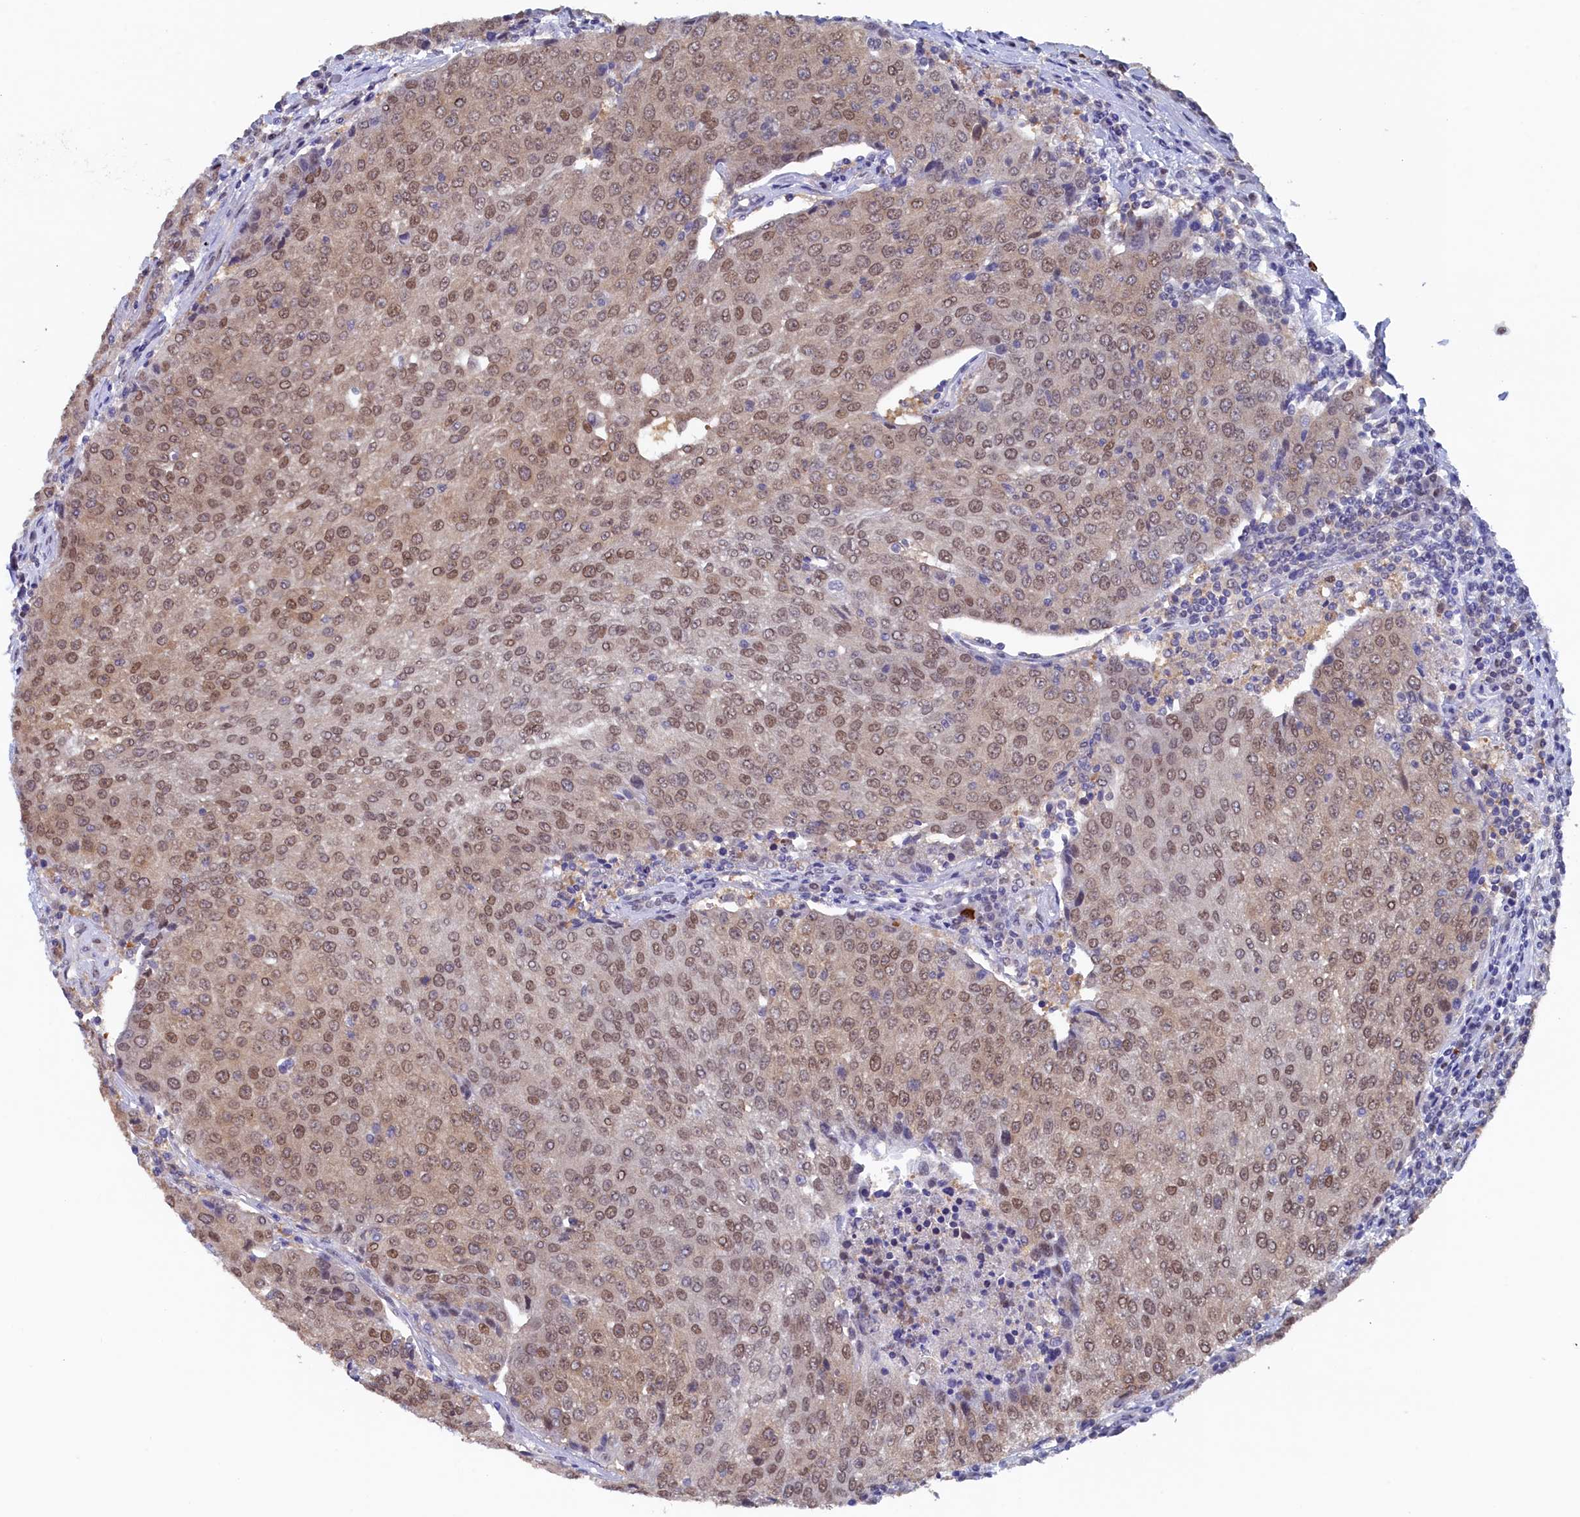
{"staining": {"intensity": "moderate", "quantity": ">75%", "location": "nuclear"}, "tissue": "urothelial cancer", "cell_type": "Tumor cells", "image_type": "cancer", "snomed": [{"axis": "morphology", "description": "Urothelial carcinoma, High grade"}, {"axis": "topography", "description": "Urinary bladder"}], "caption": "A high-resolution photomicrograph shows immunohistochemistry (IHC) staining of urothelial carcinoma (high-grade), which demonstrates moderate nuclear positivity in about >75% of tumor cells.", "gene": "AHCY", "patient": {"sex": "female", "age": 85}}